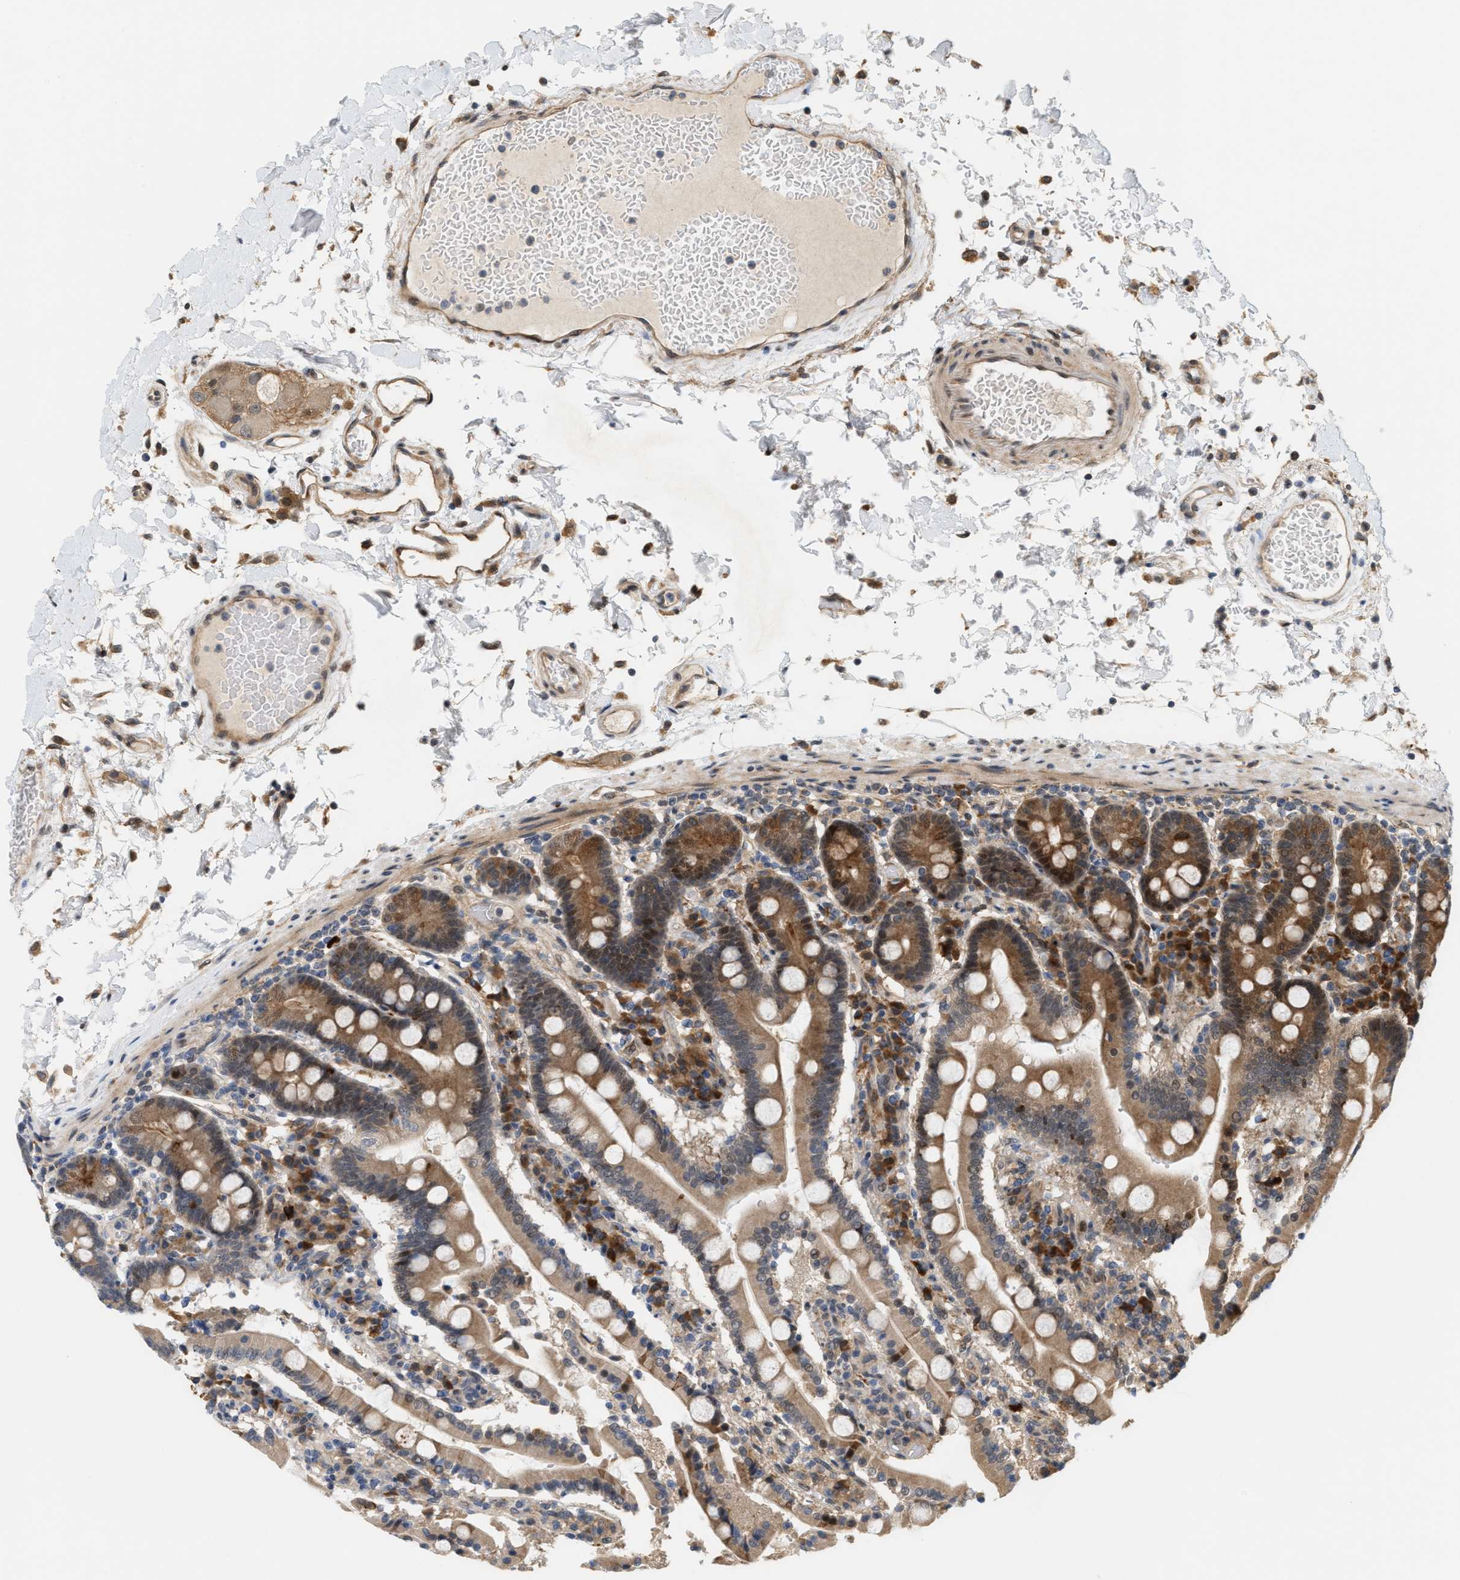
{"staining": {"intensity": "moderate", "quantity": ">75%", "location": "cytoplasmic/membranous"}, "tissue": "duodenum", "cell_type": "Glandular cells", "image_type": "normal", "snomed": [{"axis": "morphology", "description": "Normal tissue, NOS"}, {"axis": "topography", "description": "Small intestine, NOS"}], "caption": "Immunohistochemistry (IHC) histopathology image of normal duodenum: duodenum stained using immunohistochemistry (IHC) displays medium levels of moderate protein expression localized specifically in the cytoplasmic/membranous of glandular cells, appearing as a cytoplasmic/membranous brown color.", "gene": "MFSD6", "patient": {"sex": "female", "age": 71}}